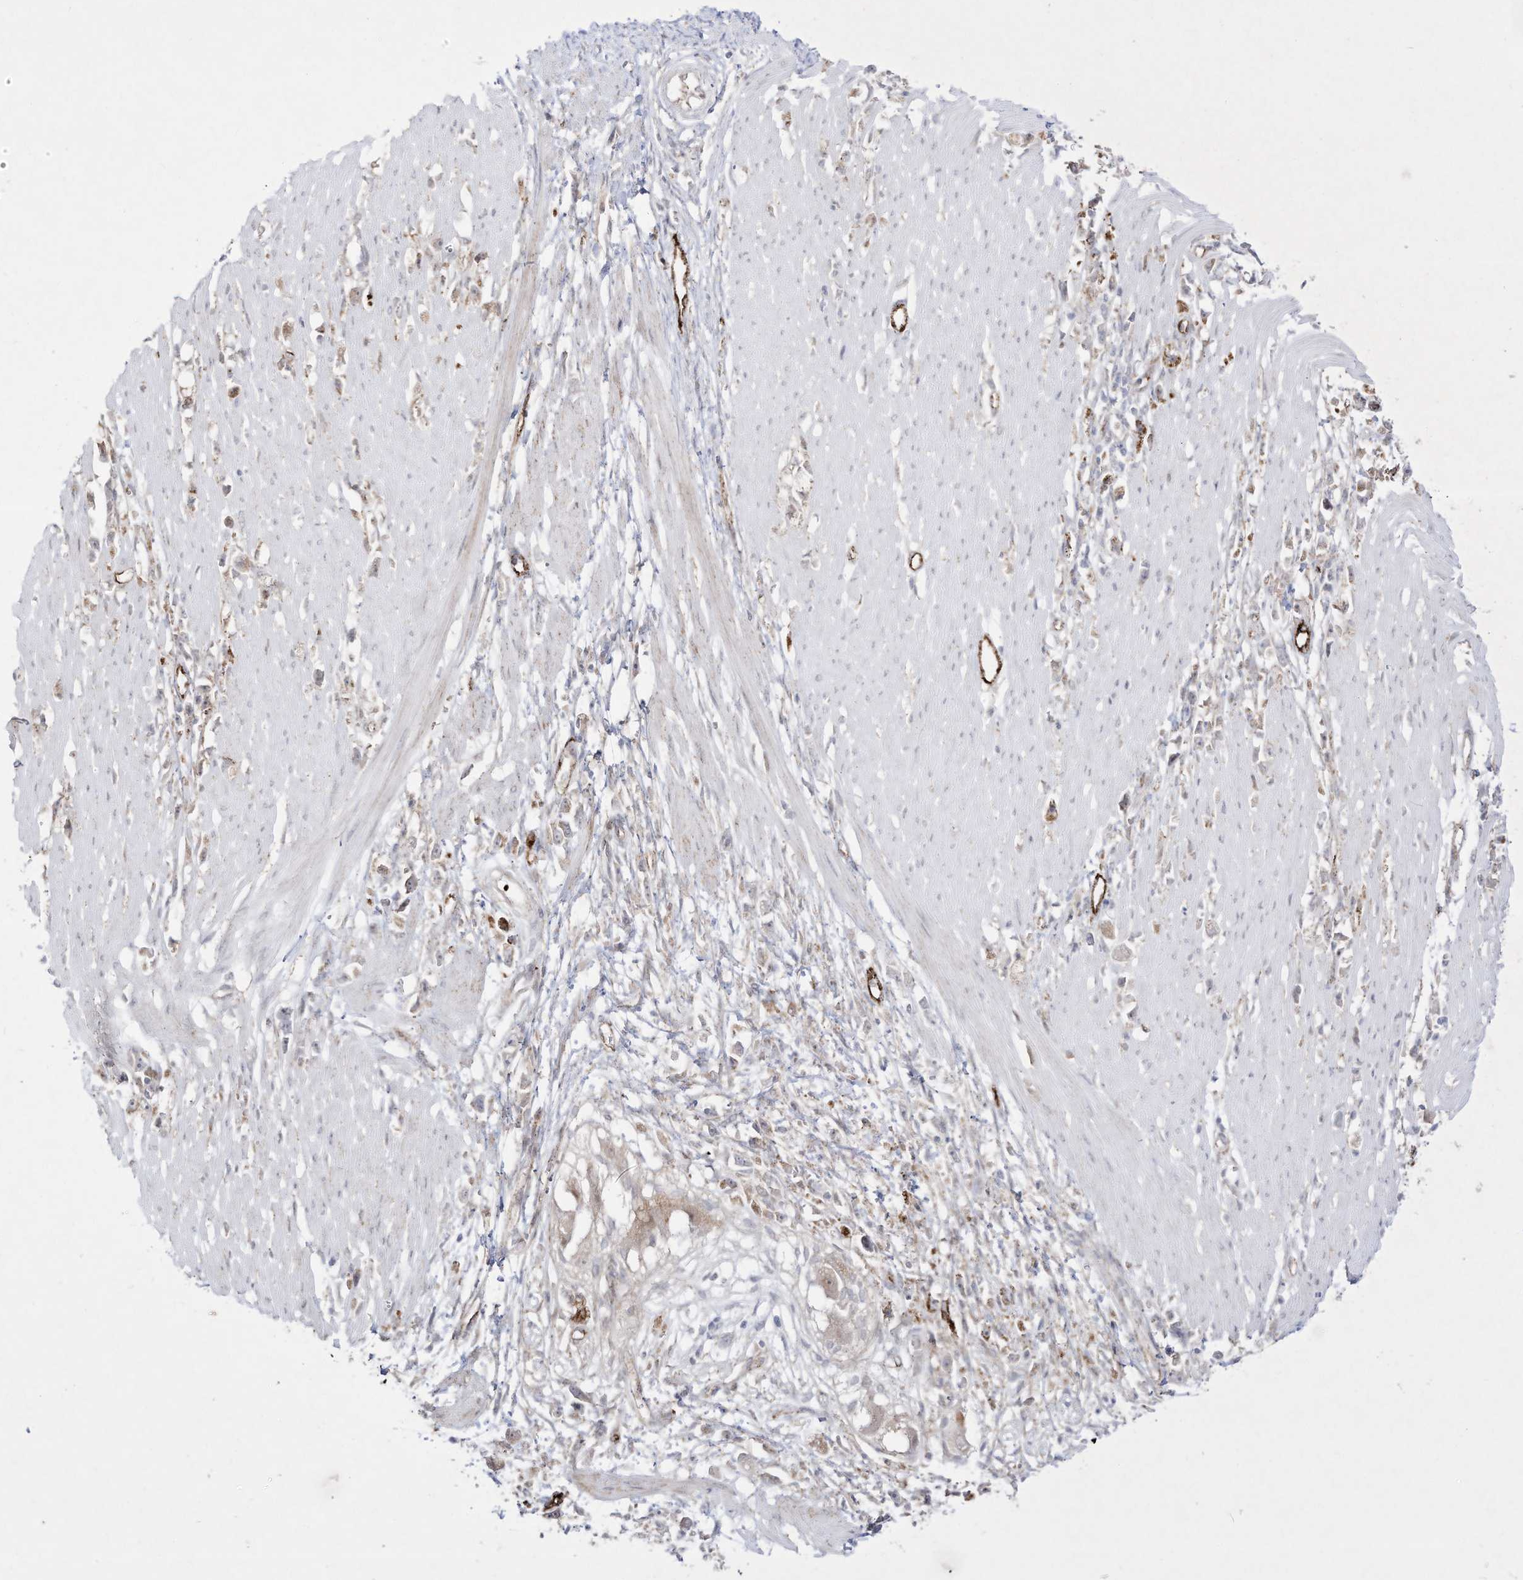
{"staining": {"intensity": "moderate", "quantity": "<25%", "location": "cytoplasmic/membranous"}, "tissue": "stomach cancer", "cell_type": "Tumor cells", "image_type": "cancer", "snomed": [{"axis": "morphology", "description": "Adenocarcinoma, NOS"}, {"axis": "topography", "description": "Stomach"}], "caption": "Immunohistochemistry (IHC) (DAB (3,3'-diaminobenzidine)) staining of human stomach cancer (adenocarcinoma) exhibits moderate cytoplasmic/membranous protein positivity in about <25% of tumor cells.", "gene": "ZGRF1", "patient": {"sex": "female", "age": 59}}